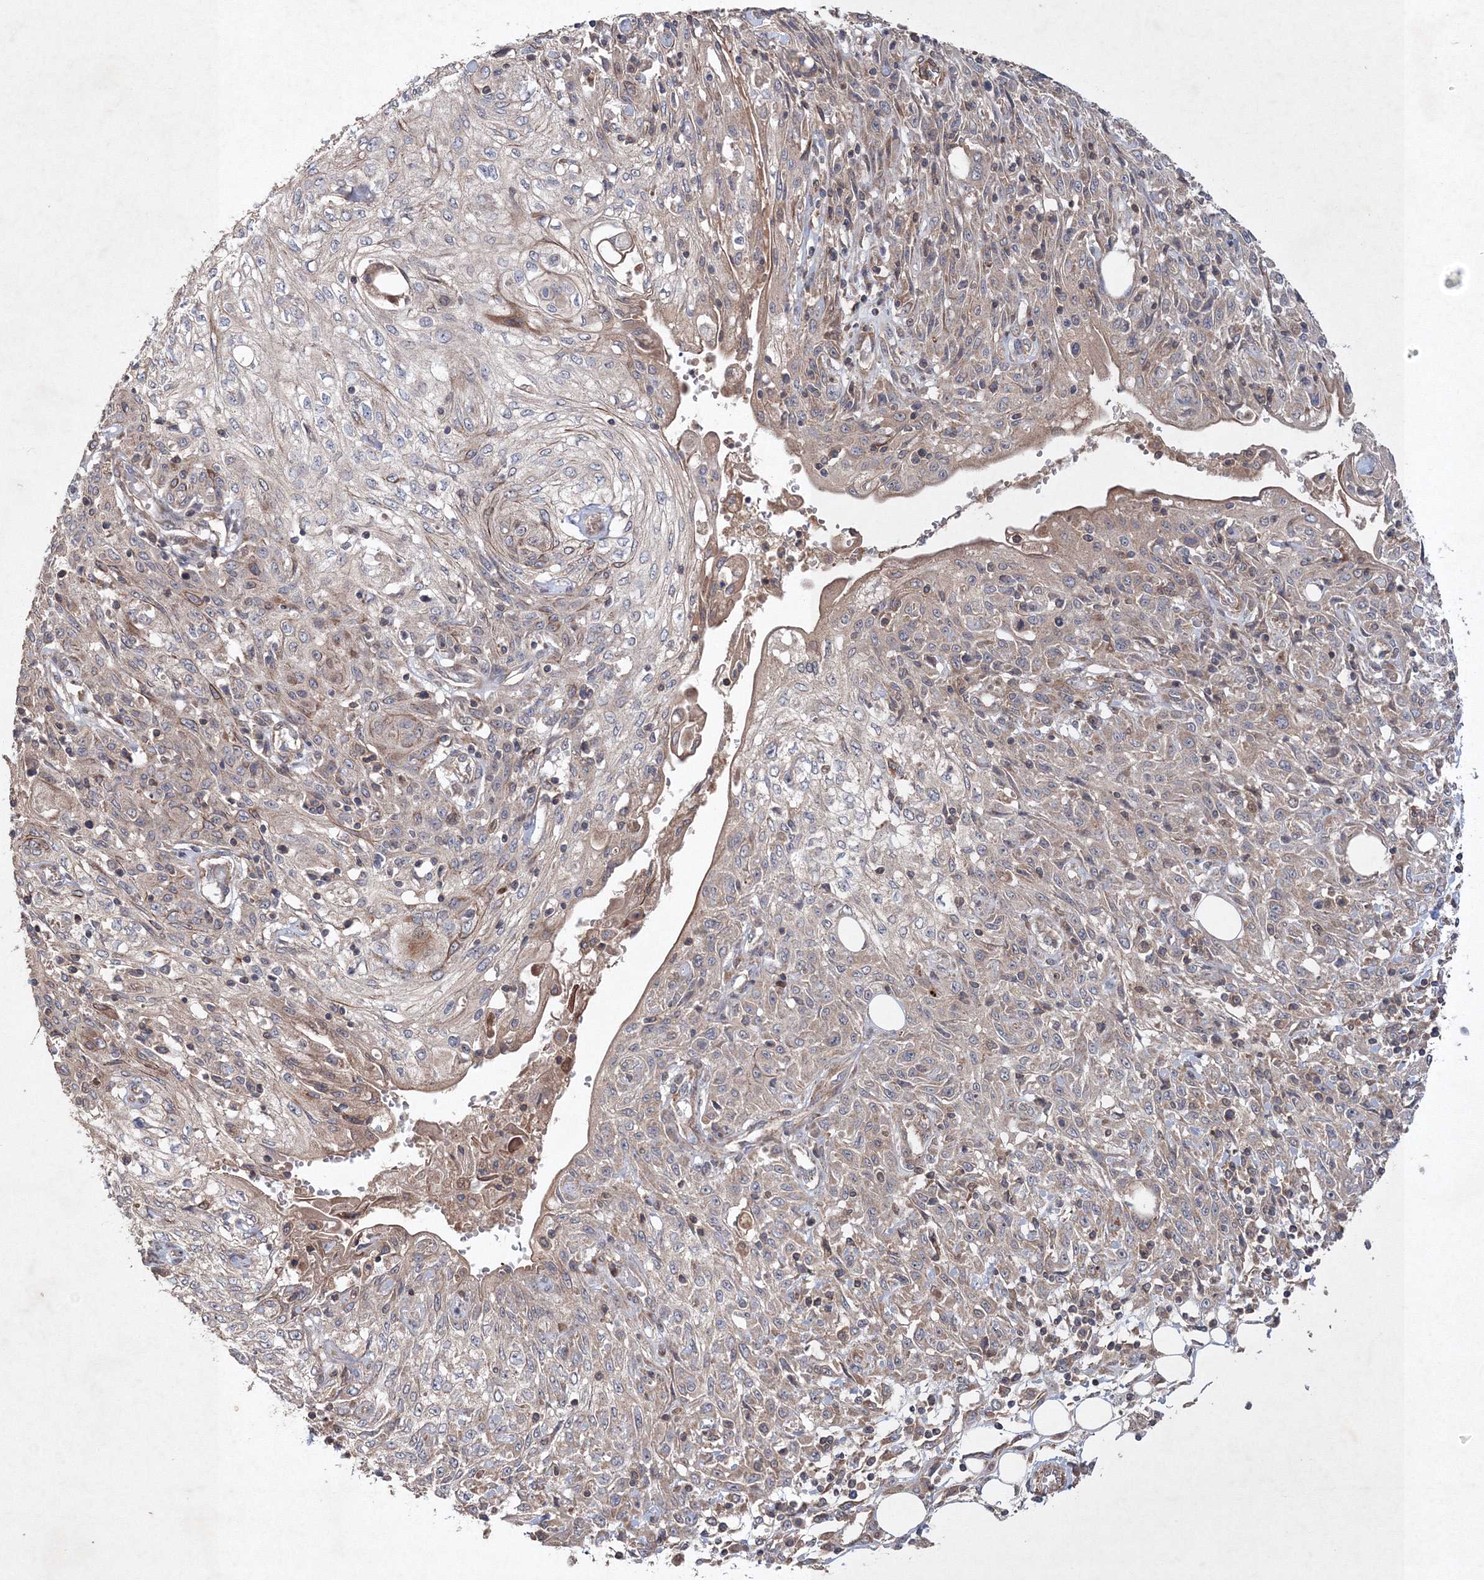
{"staining": {"intensity": "weak", "quantity": "25%-75%", "location": "cytoplasmic/membranous"}, "tissue": "skin cancer", "cell_type": "Tumor cells", "image_type": "cancer", "snomed": [{"axis": "morphology", "description": "Squamous cell carcinoma, NOS"}, {"axis": "morphology", "description": "Squamous cell carcinoma, metastatic, NOS"}, {"axis": "topography", "description": "Skin"}, {"axis": "topography", "description": "Lymph node"}], "caption": "Skin cancer tissue demonstrates weak cytoplasmic/membranous positivity in approximately 25%-75% of tumor cells The protein is stained brown, and the nuclei are stained in blue (DAB (3,3'-diaminobenzidine) IHC with brightfield microscopy, high magnification).", "gene": "NOA1", "patient": {"sex": "male", "age": 75}}